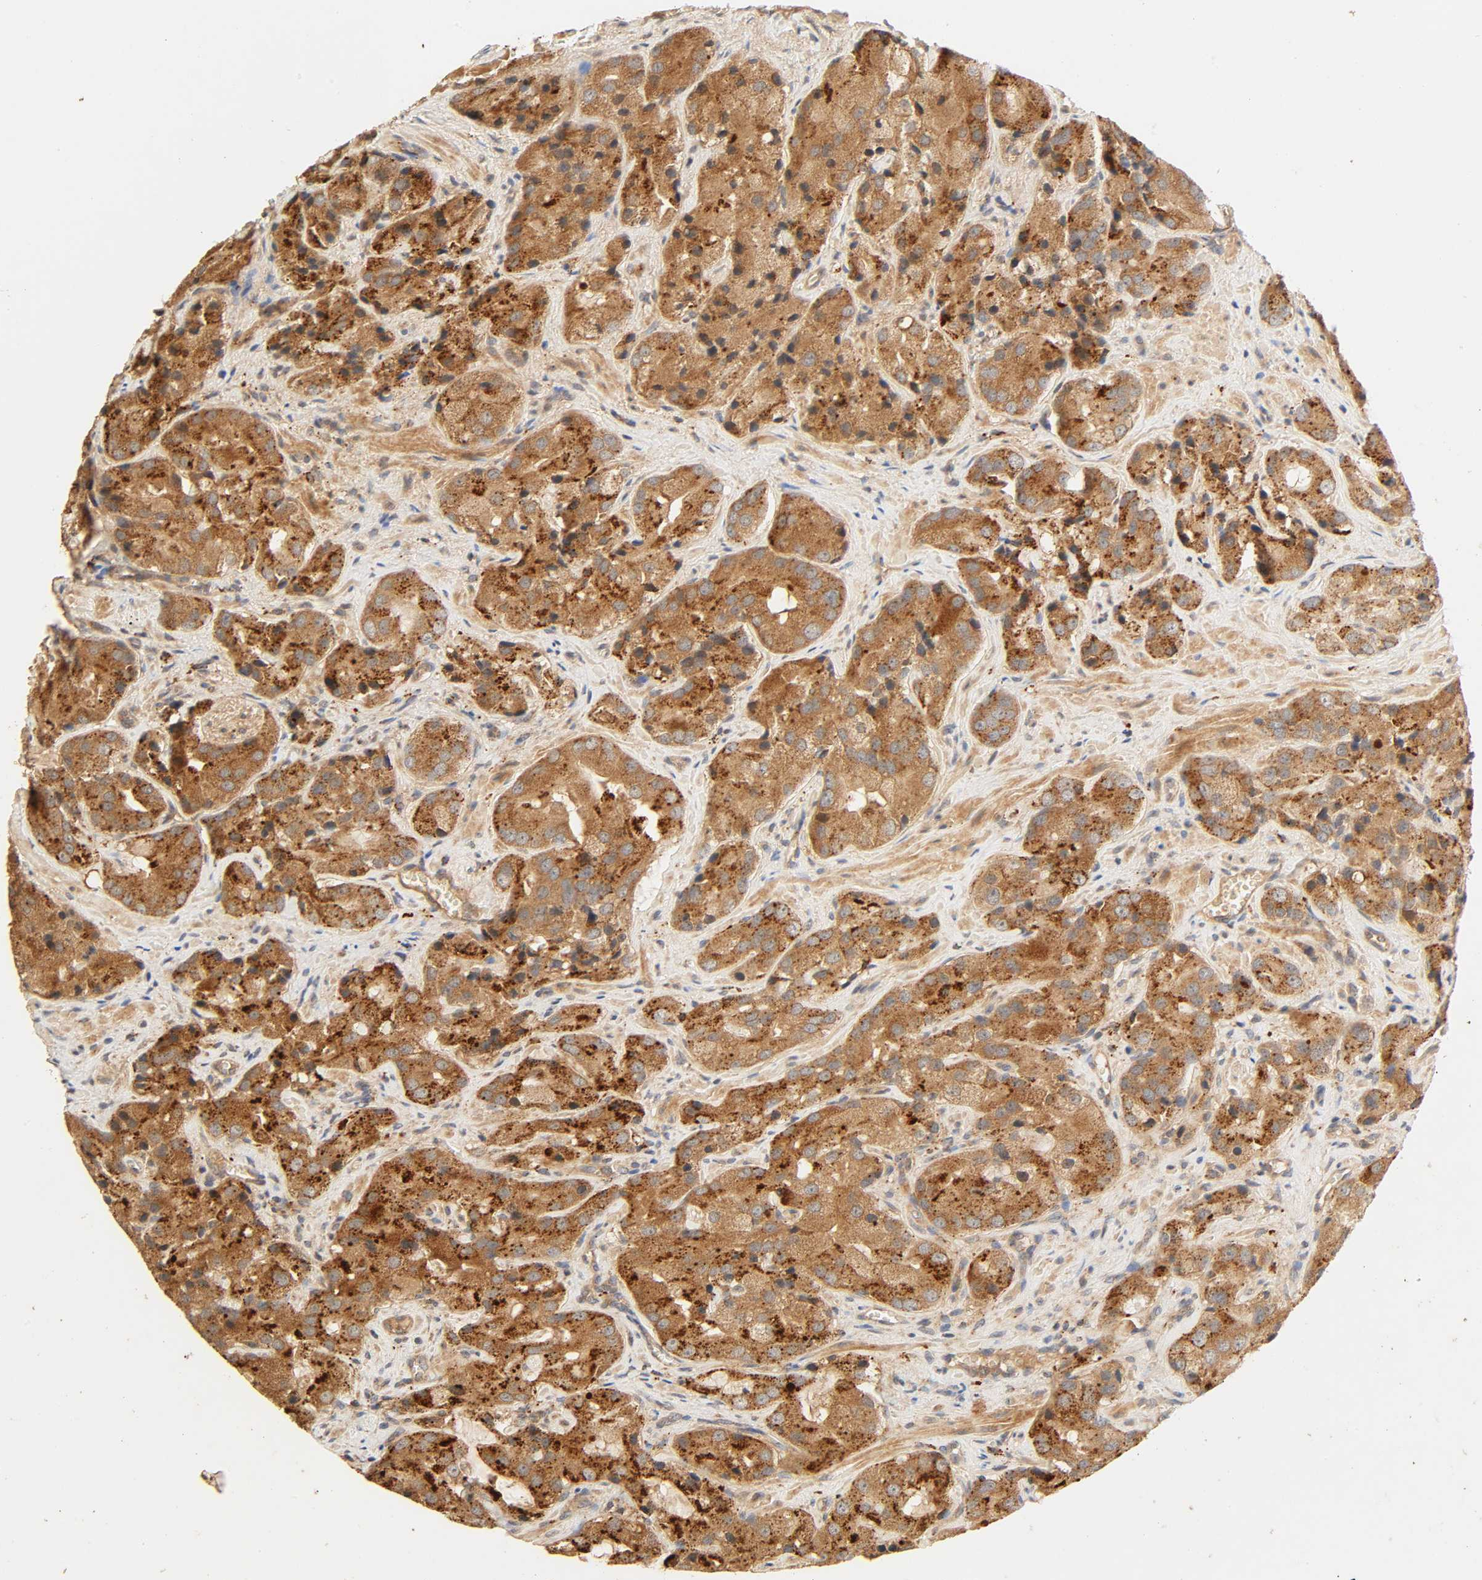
{"staining": {"intensity": "strong", "quantity": ">75%", "location": "cytoplasmic/membranous"}, "tissue": "prostate cancer", "cell_type": "Tumor cells", "image_type": "cancer", "snomed": [{"axis": "morphology", "description": "Adenocarcinoma, High grade"}, {"axis": "topography", "description": "Prostate"}], "caption": "High-power microscopy captured an IHC histopathology image of prostate cancer, revealing strong cytoplasmic/membranous staining in approximately >75% of tumor cells. The staining is performed using DAB brown chromogen to label protein expression. The nuclei are counter-stained blue using hematoxylin.", "gene": "MAPK6", "patient": {"sex": "male", "age": 70}}